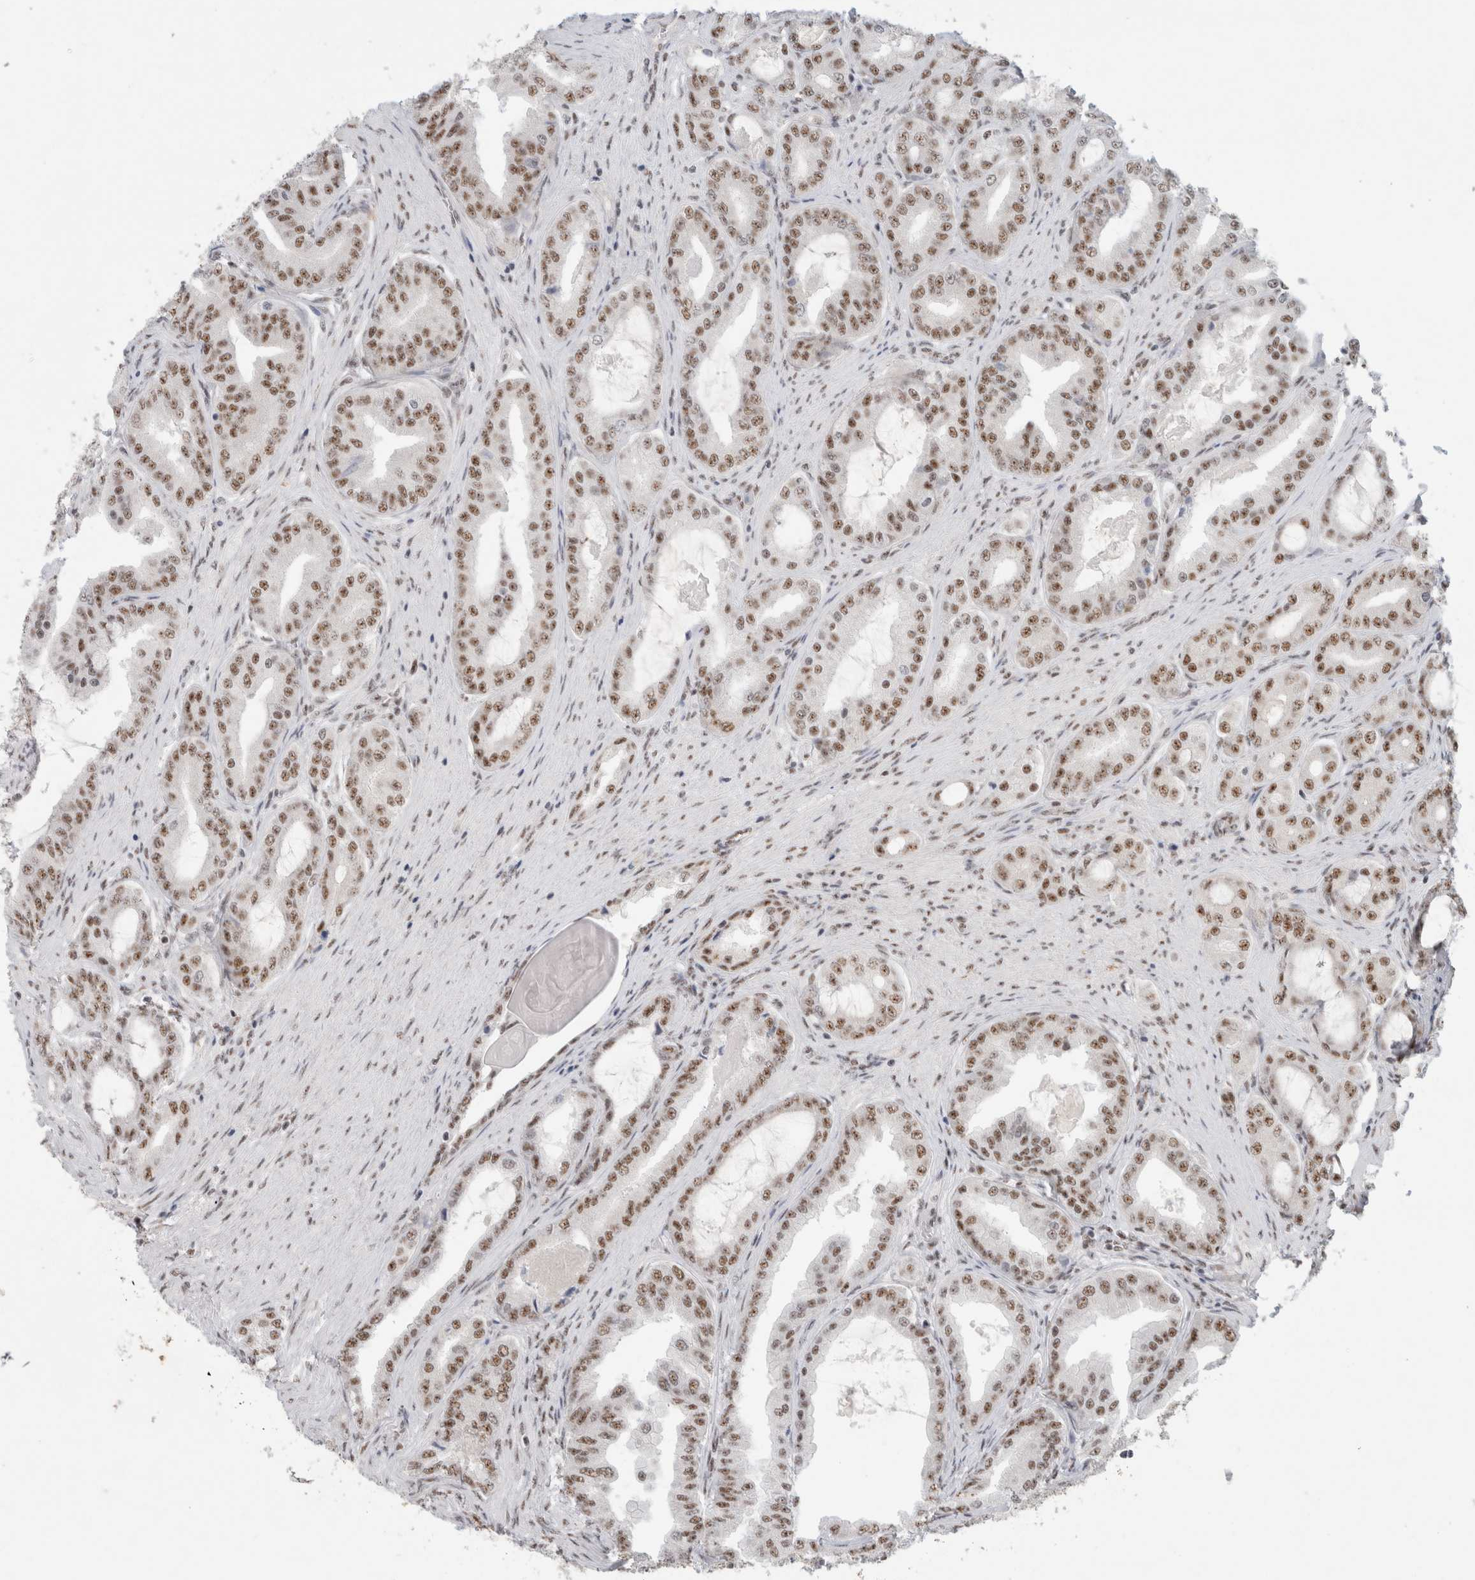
{"staining": {"intensity": "moderate", "quantity": ">75%", "location": "nuclear"}, "tissue": "prostate cancer", "cell_type": "Tumor cells", "image_type": "cancer", "snomed": [{"axis": "morphology", "description": "Adenocarcinoma, High grade"}, {"axis": "topography", "description": "Prostate"}], "caption": "Tumor cells exhibit medium levels of moderate nuclear expression in approximately >75% of cells in prostate cancer. The protein is shown in brown color, while the nuclei are stained blue.", "gene": "TRMT12", "patient": {"sex": "male", "age": 60}}